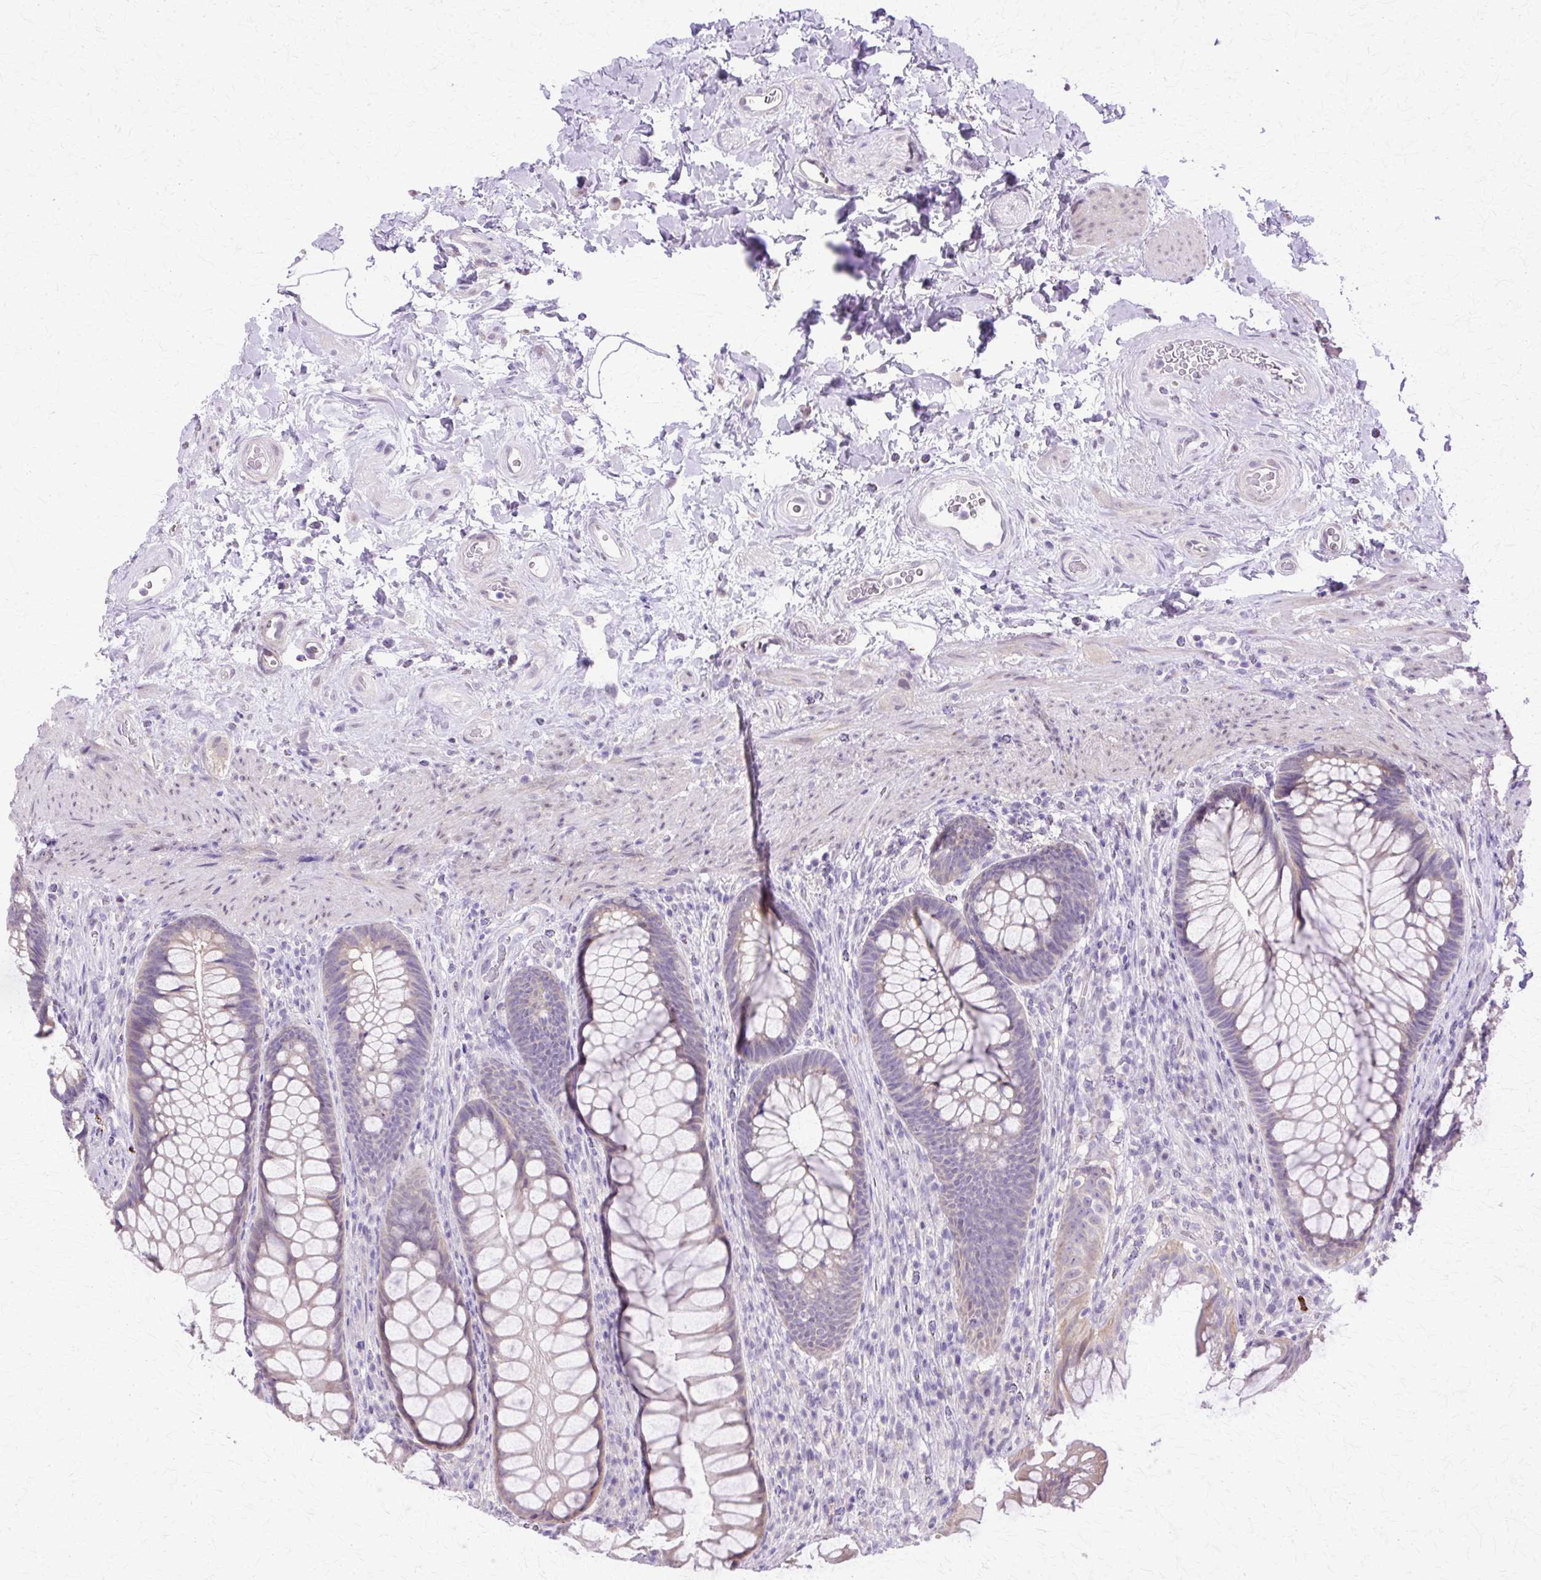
{"staining": {"intensity": "weak", "quantity": "25%-75%", "location": "cytoplasmic/membranous"}, "tissue": "rectum", "cell_type": "Glandular cells", "image_type": "normal", "snomed": [{"axis": "morphology", "description": "Normal tissue, NOS"}, {"axis": "topography", "description": "Rectum"}], "caption": "Normal rectum reveals weak cytoplasmic/membranous positivity in approximately 25%-75% of glandular cells.", "gene": "HSPA1A", "patient": {"sex": "male", "age": 53}}